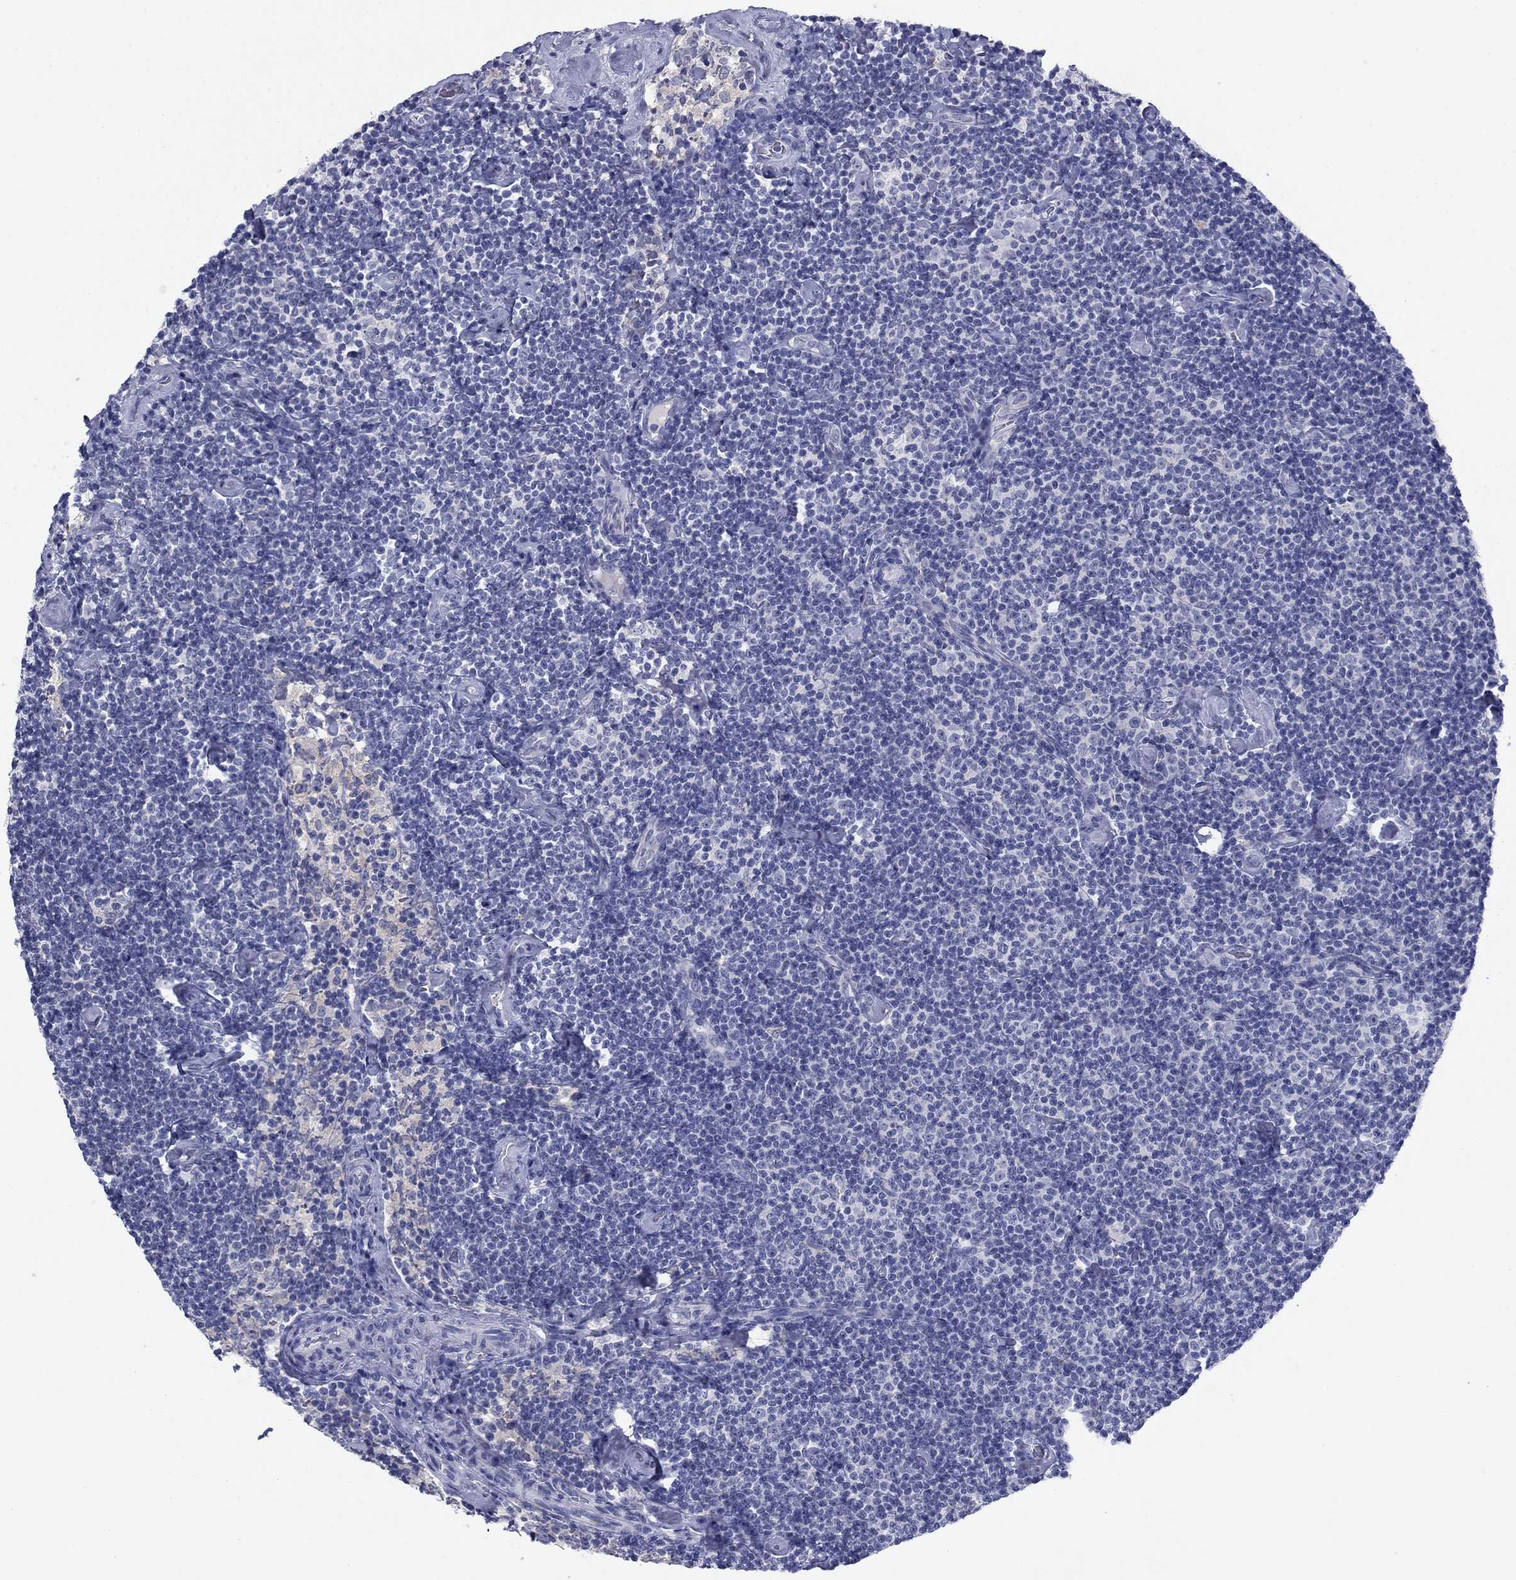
{"staining": {"intensity": "negative", "quantity": "none", "location": "none"}, "tissue": "lymphoma", "cell_type": "Tumor cells", "image_type": "cancer", "snomed": [{"axis": "morphology", "description": "Malignant lymphoma, non-Hodgkin's type, Low grade"}, {"axis": "topography", "description": "Lymph node"}], "caption": "This micrograph is of malignant lymphoma, non-Hodgkin's type (low-grade) stained with immunohistochemistry to label a protein in brown with the nuclei are counter-stained blue. There is no positivity in tumor cells. (Immunohistochemistry (ihc), brightfield microscopy, high magnification).", "gene": "CNTNAP4", "patient": {"sex": "male", "age": 81}}